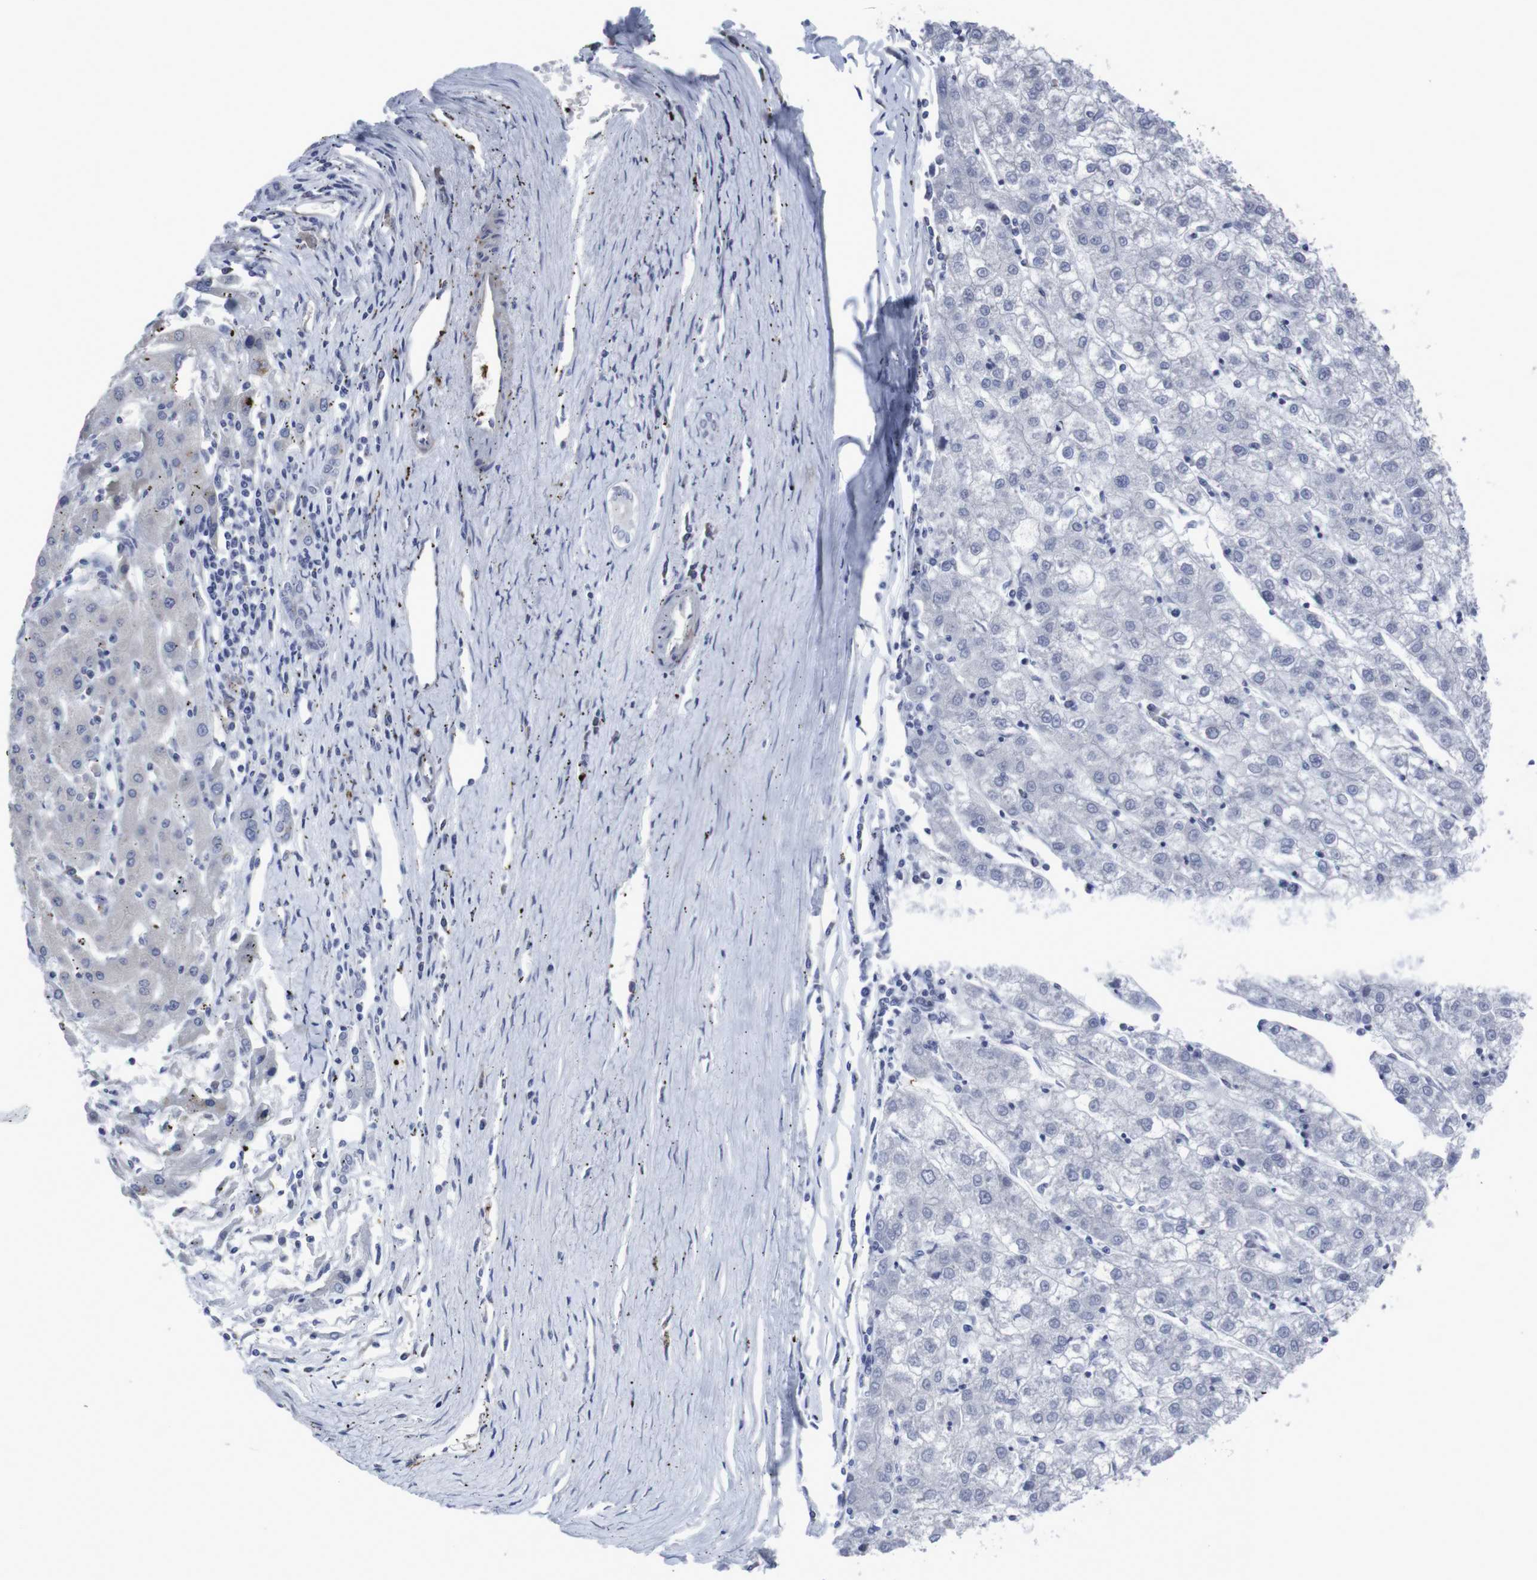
{"staining": {"intensity": "negative", "quantity": "none", "location": "none"}, "tissue": "liver cancer", "cell_type": "Tumor cells", "image_type": "cancer", "snomed": [{"axis": "morphology", "description": "Carcinoma, Hepatocellular, NOS"}, {"axis": "topography", "description": "Liver"}], "caption": "Immunohistochemistry (IHC) micrograph of neoplastic tissue: human liver cancer stained with DAB displays no significant protein expression in tumor cells. (DAB immunohistochemistry, high magnification).", "gene": "SNCG", "patient": {"sex": "male", "age": 72}}